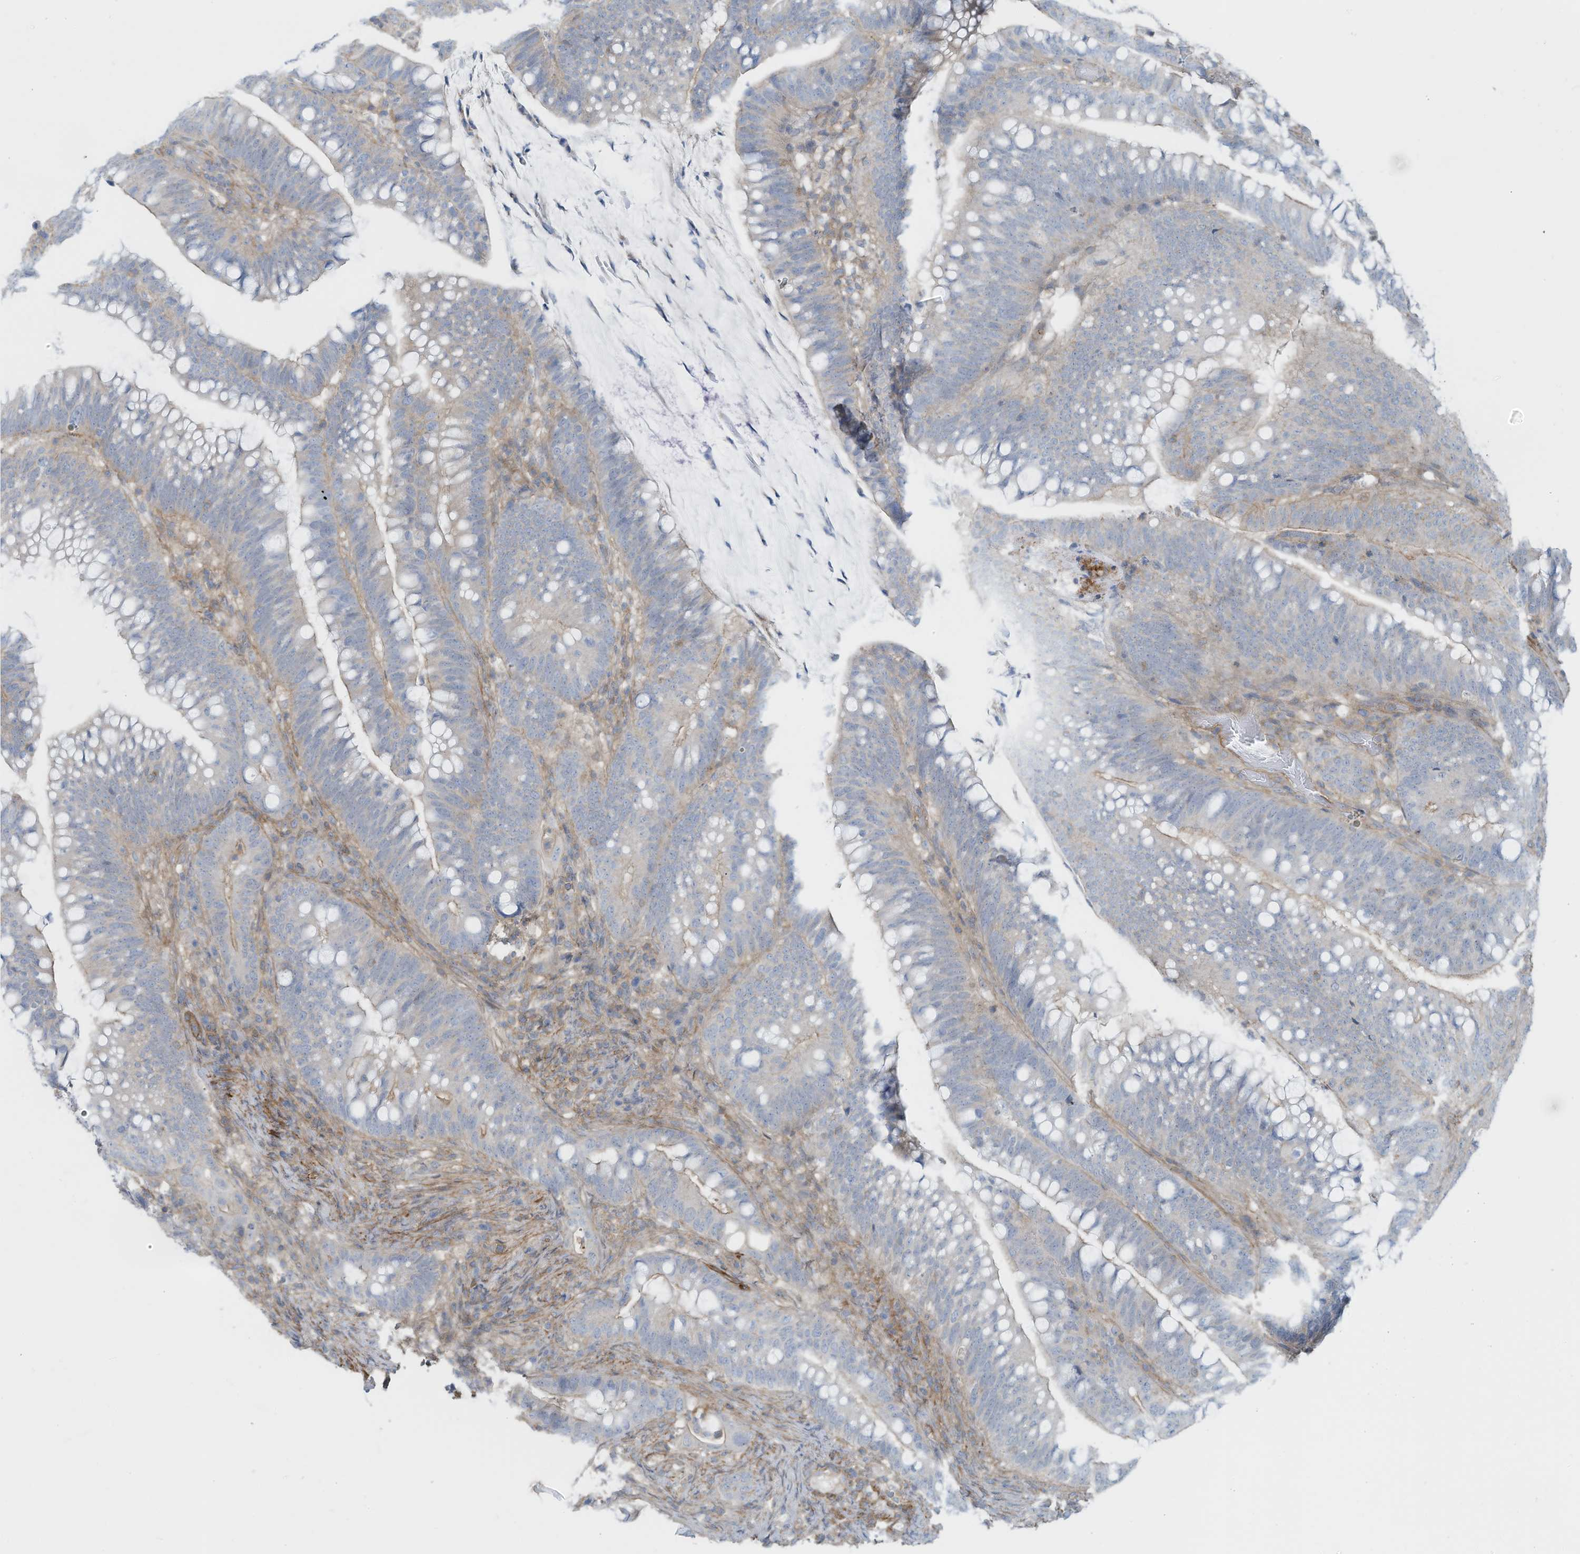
{"staining": {"intensity": "weak", "quantity": "<25%", "location": "cytoplasmic/membranous"}, "tissue": "colorectal cancer", "cell_type": "Tumor cells", "image_type": "cancer", "snomed": [{"axis": "morphology", "description": "Adenocarcinoma, NOS"}, {"axis": "topography", "description": "Colon"}], "caption": "Colorectal adenocarcinoma was stained to show a protein in brown. There is no significant staining in tumor cells.", "gene": "ZNF846", "patient": {"sex": "female", "age": 66}}